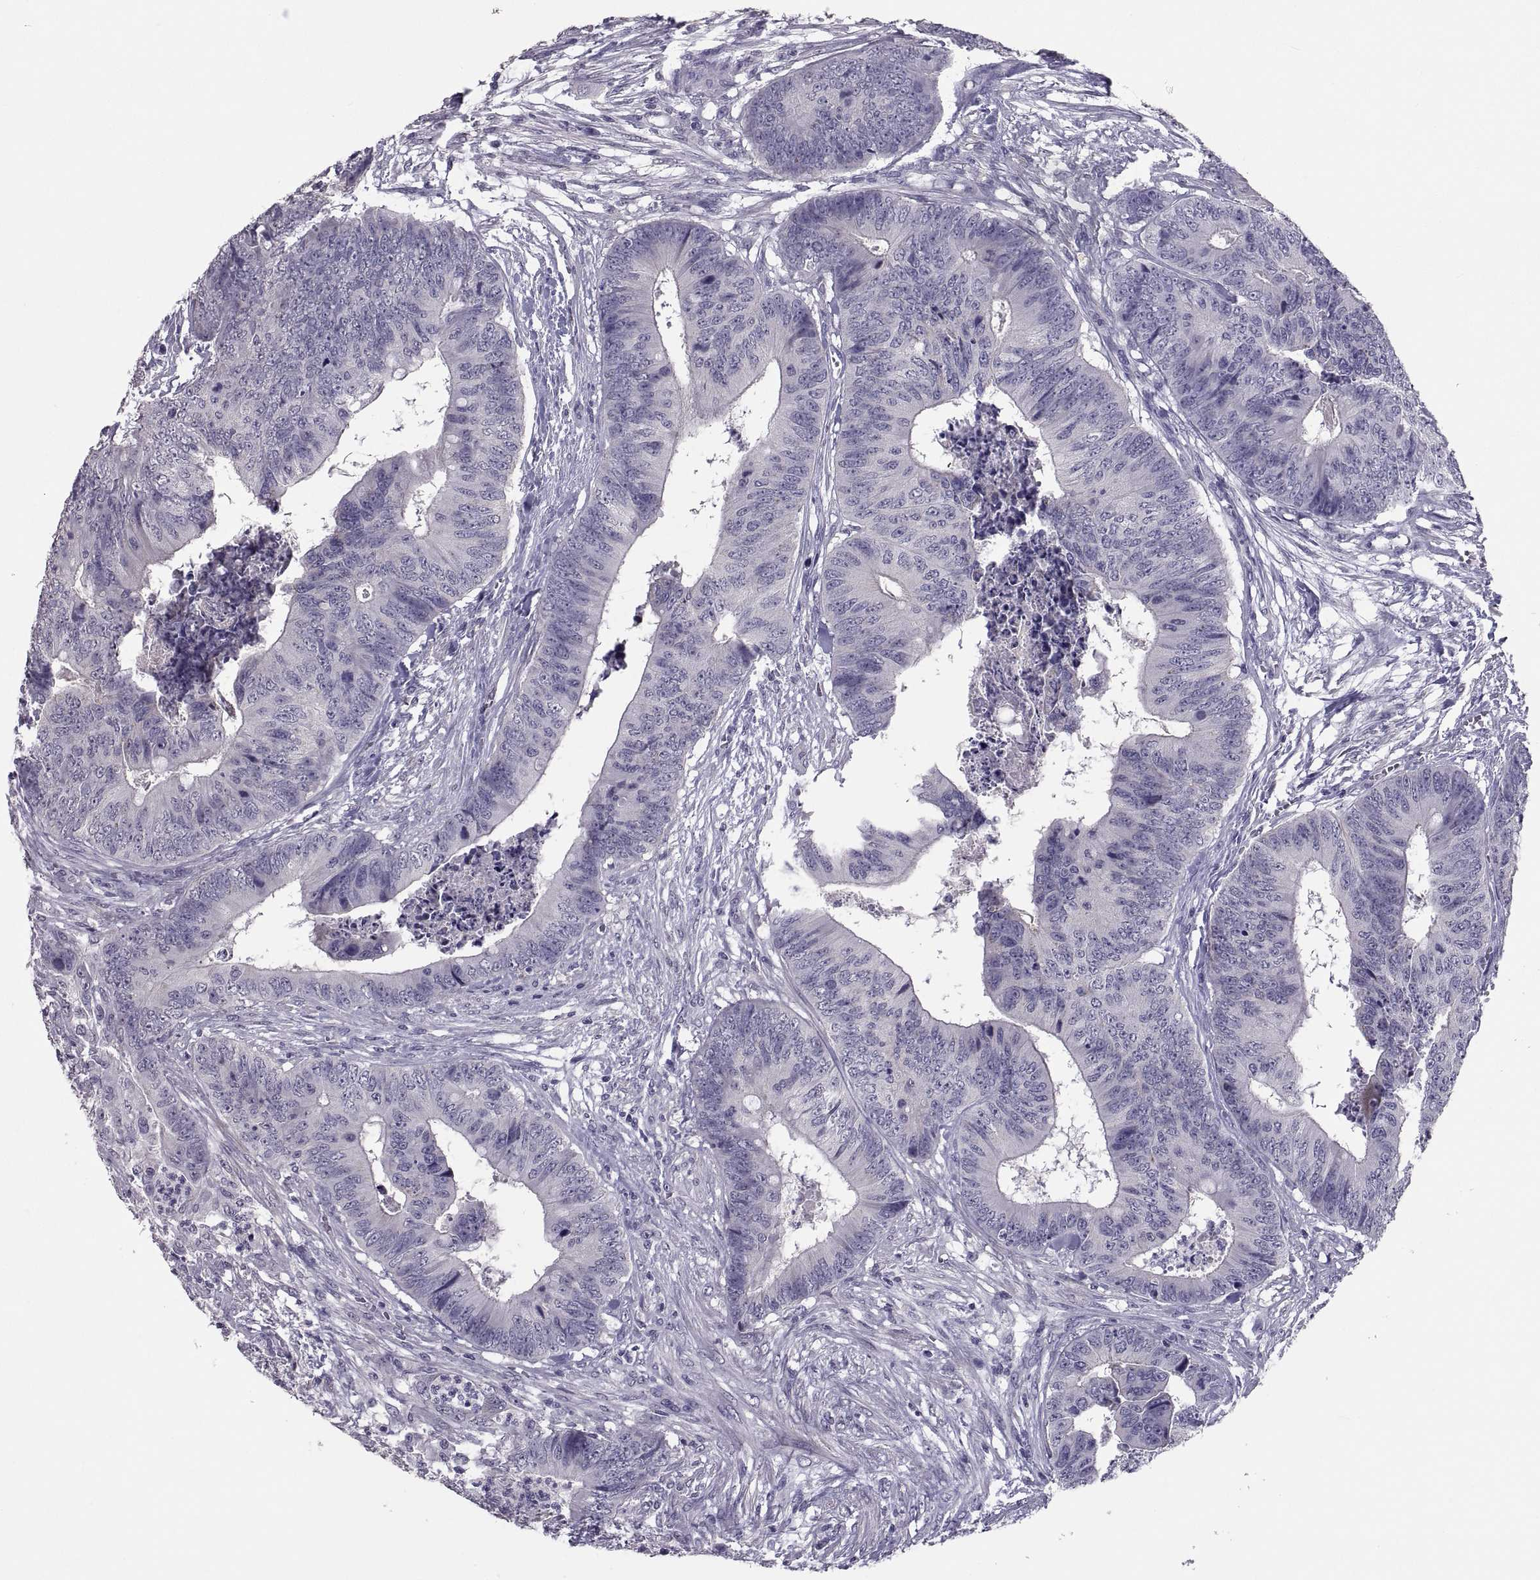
{"staining": {"intensity": "negative", "quantity": "none", "location": "none"}, "tissue": "colorectal cancer", "cell_type": "Tumor cells", "image_type": "cancer", "snomed": [{"axis": "morphology", "description": "Adenocarcinoma, NOS"}, {"axis": "topography", "description": "Colon"}], "caption": "There is no significant expression in tumor cells of colorectal adenocarcinoma.", "gene": "IGSF1", "patient": {"sex": "male", "age": 84}}